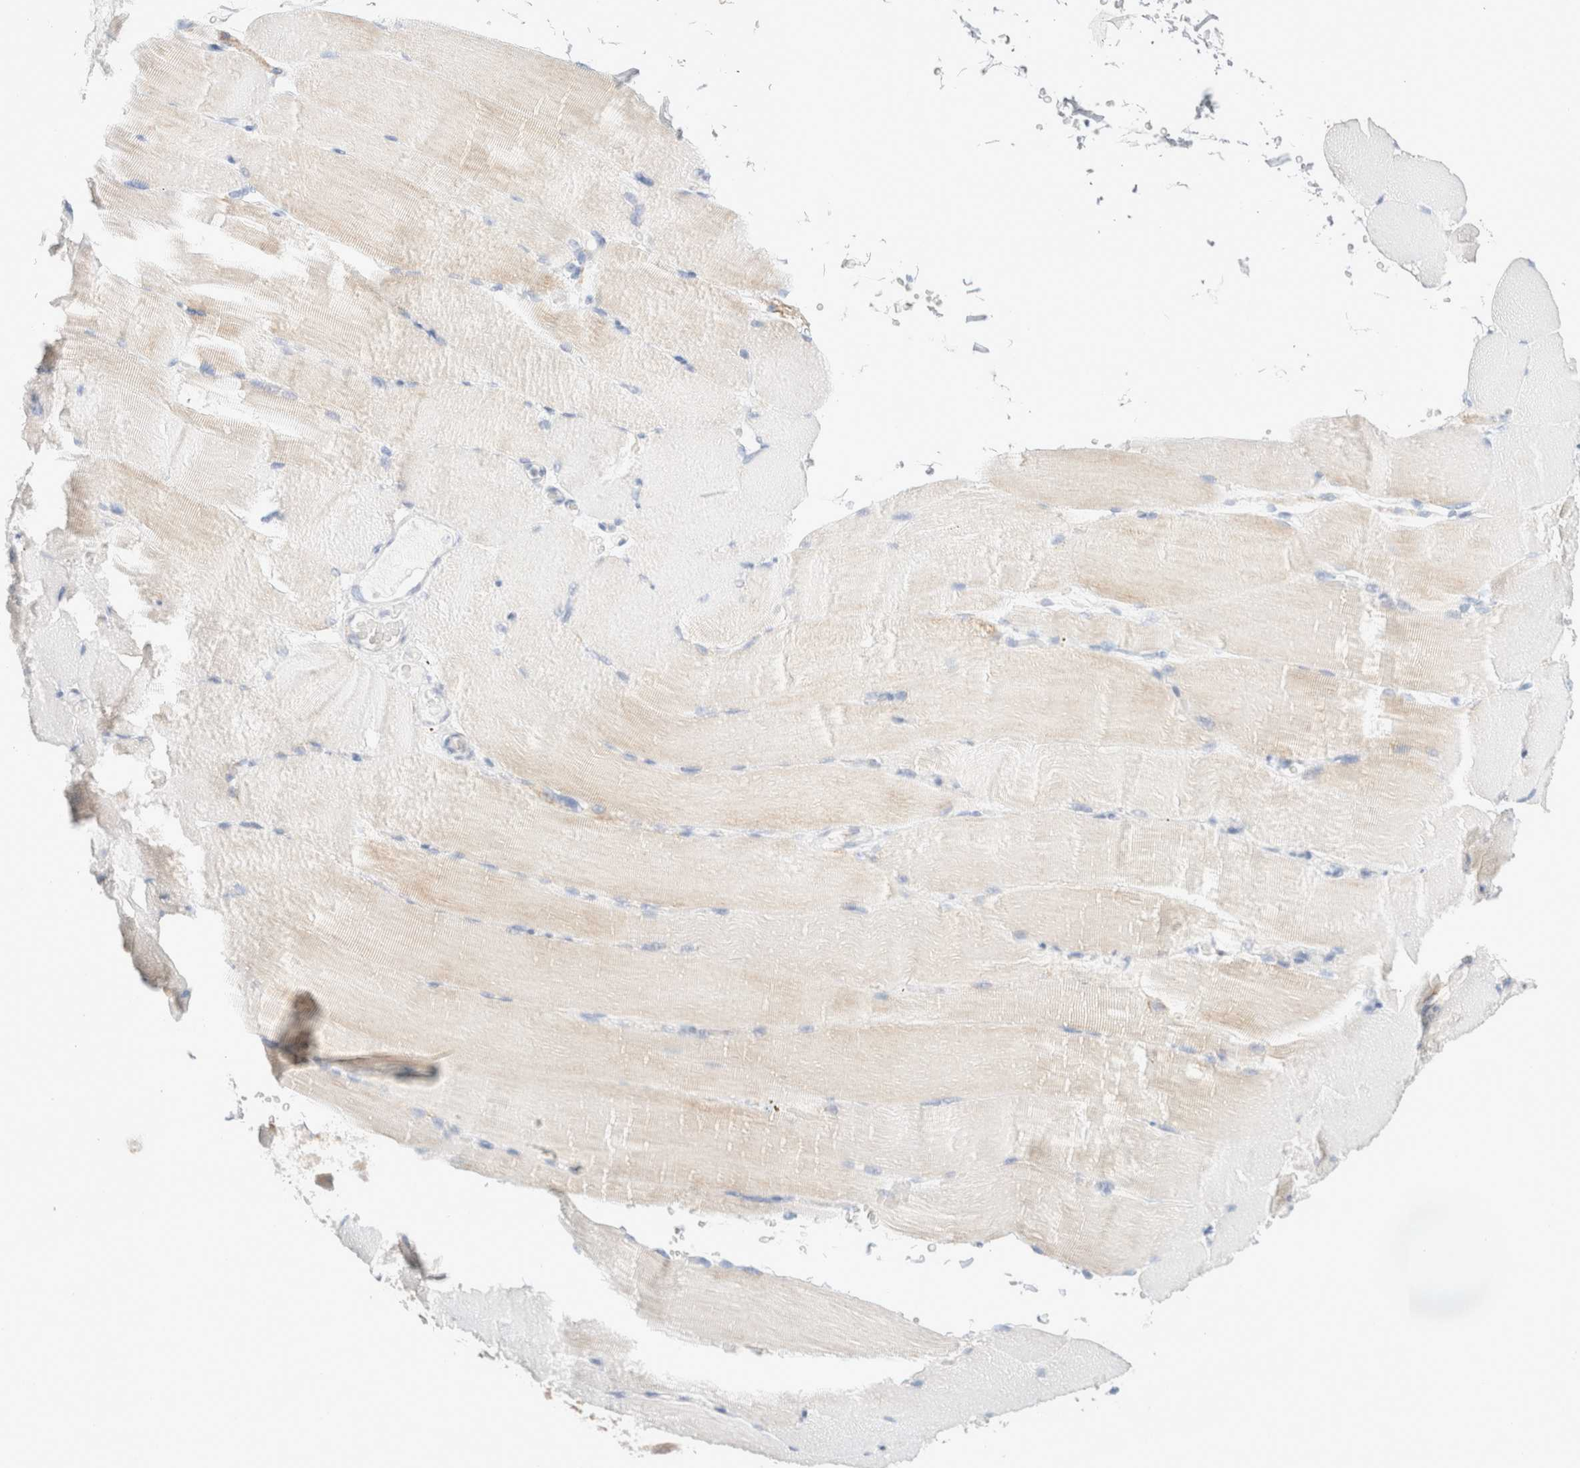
{"staining": {"intensity": "negative", "quantity": "none", "location": "none"}, "tissue": "skeletal muscle", "cell_type": "Myocytes", "image_type": "normal", "snomed": [{"axis": "morphology", "description": "Normal tissue, NOS"}, {"axis": "topography", "description": "Skeletal muscle"}, {"axis": "topography", "description": "Parathyroid gland"}], "caption": "This is a photomicrograph of immunohistochemistry staining of normal skeletal muscle, which shows no expression in myocytes.", "gene": "ATP6V1C1", "patient": {"sex": "female", "age": 37}}